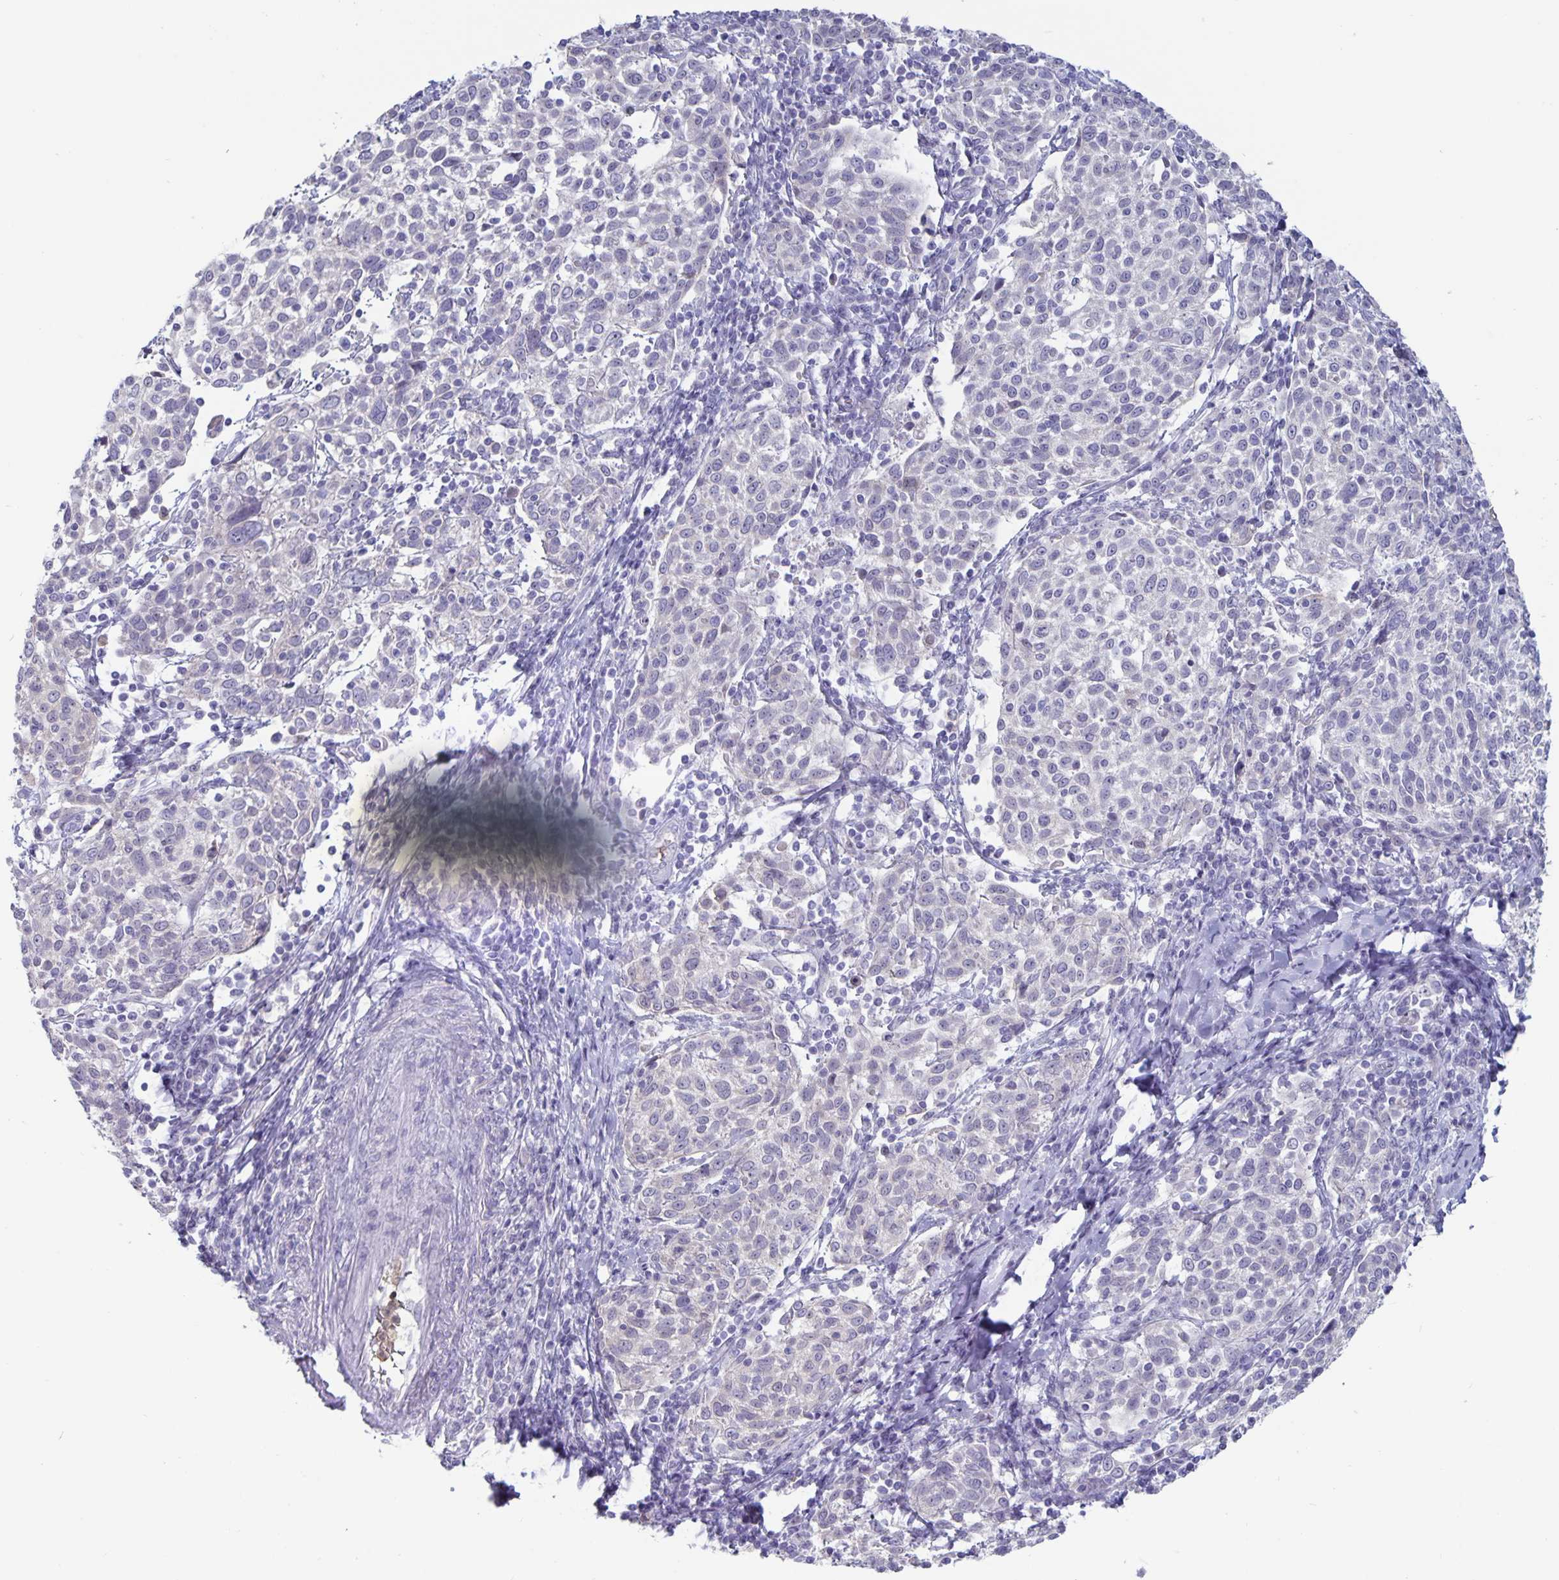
{"staining": {"intensity": "negative", "quantity": "none", "location": "none"}, "tissue": "cervical cancer", "cell_type": "Tumor cells", "image_type": "cancer", "snomed": [{"axis": "morphology", "description": "Squamous cell carcinoma, NOS"}, {"axis": "topography", "description": "Cervix"}], "caption": "The histopathology image shows no staining of tumor cells in cervical cancer (squamous cell carcinoma).", "gene": "PLCB3", "patient": {"sex": "female", "age": 61}}